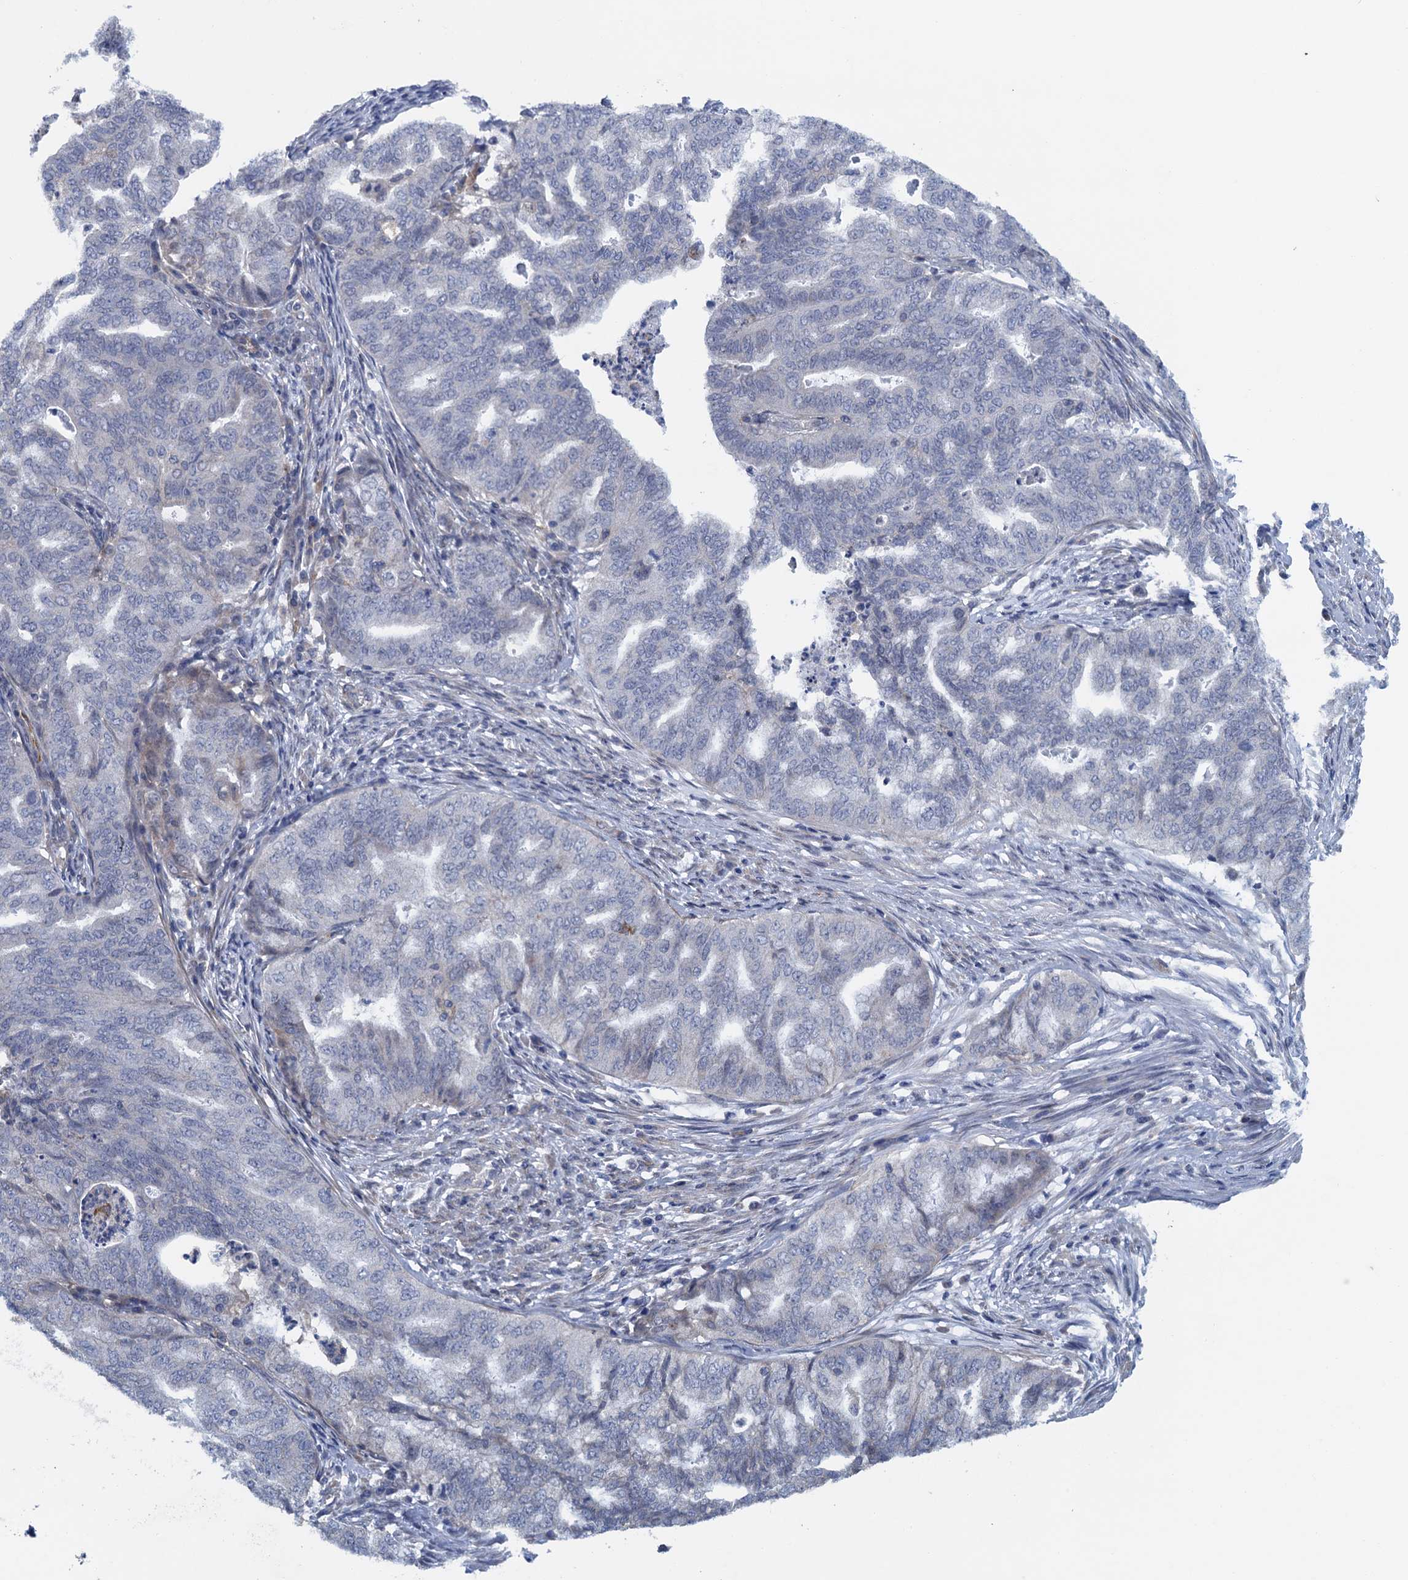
{"staining": {"intensity": "negative", "quantity": "none", "location": "none"}, "tissue": "endometrial cancer", "cell_type": "Tumor cells", "image_type": "cancer", "snomed": [{"axis": "morphology", "description": "Adenocarcinoma, NOS"}, {"axis": "topography", "description": "Endometrium"}], "caption": "This is a micrograph of IHC staining of endometrial adenocarcinoma, which shows no expression in tumor cells. (Immunohistochemistry, brightfield microscopy, high magnification).", "gene": "RSAD2", "patient": {"sex": "female", "age": 79}}